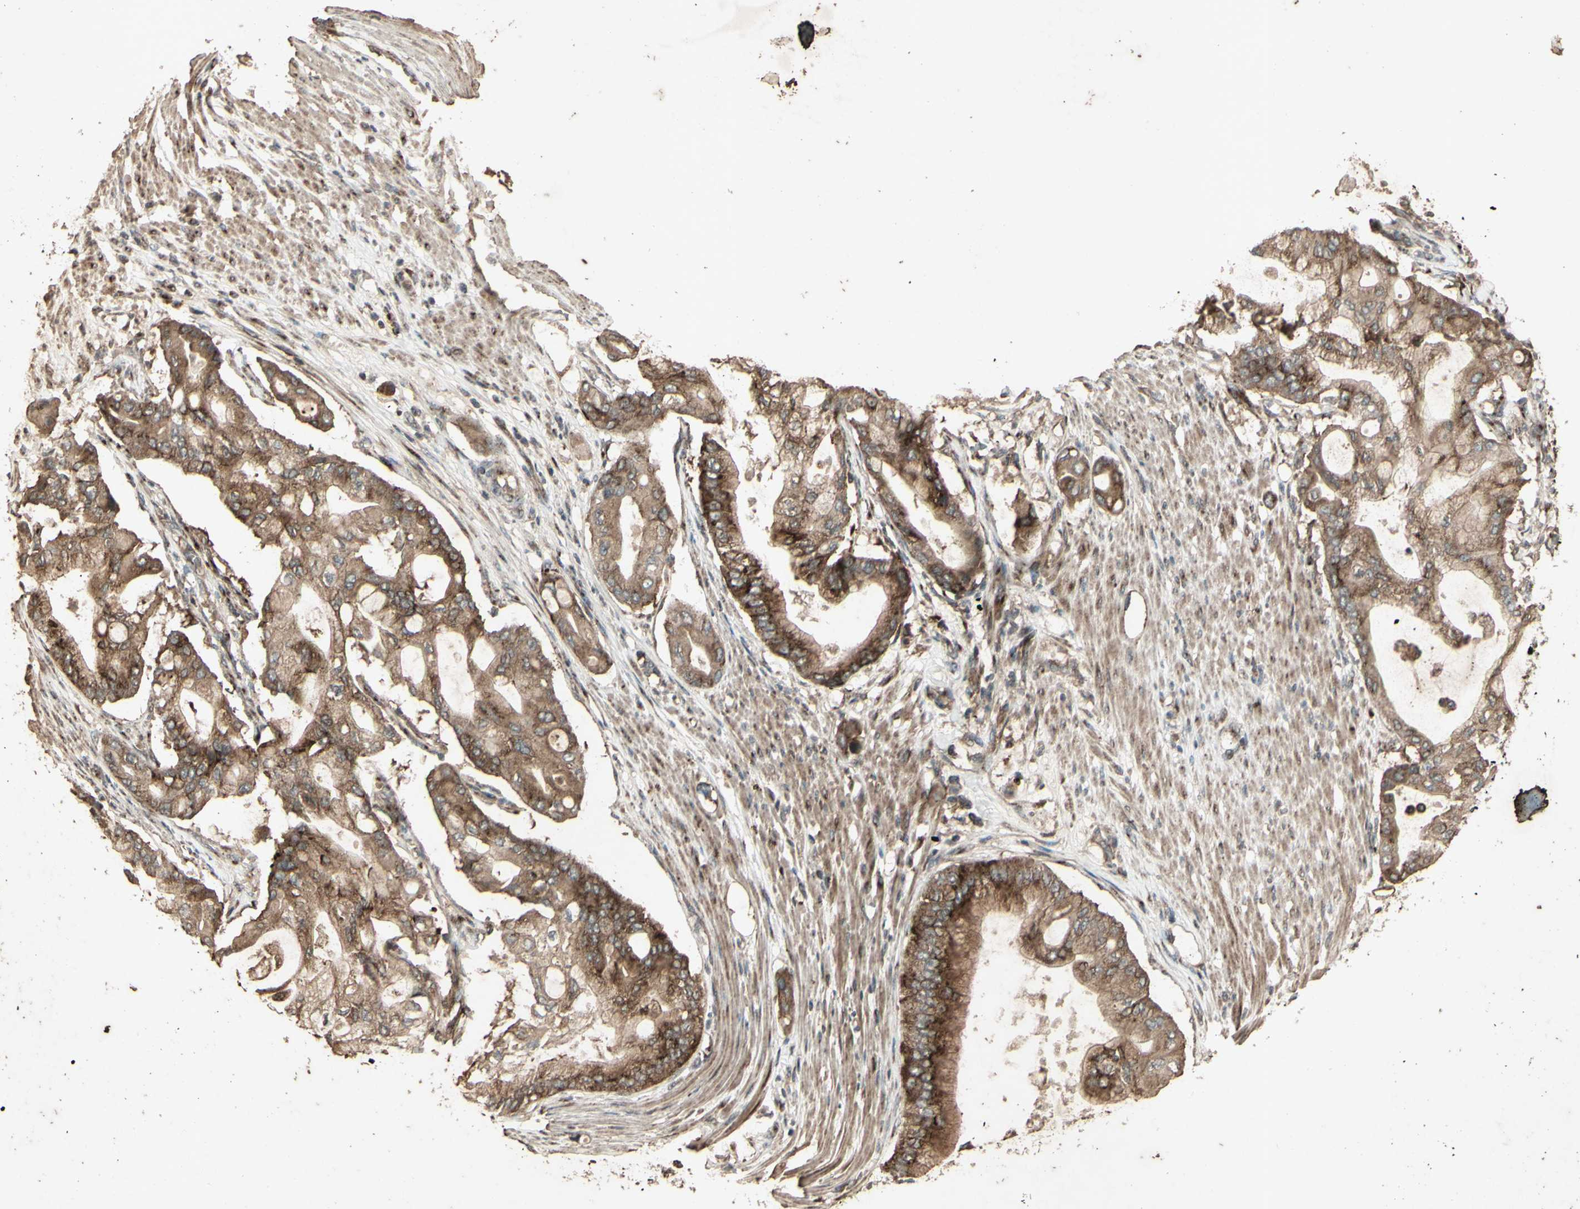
{"staining": {"intensity": "strong", "quantity": ">75%", "location": "cytoplasmic/membranous"}, "tissue": "pancreatic cancer", "cell_type": "Tumor cells", "image_type": "cancer", "snomed": [{"axis": "morphology", "description": "Adenocarcinoma, NOS"}, {"axis": "morphology", "description": "Adenocarcinoma, metastatic, NOS"}, {"axis": "topography", "description": "Lymph node"}, {"axis": "topography", "description": "Pancreas"}, {"axis": "topography", "description": "Duodenum"}], "caption": "Immunohistochemistry (IHC) micrograph of pancreatic adenocarcinoma stained for a protein (brown), which shows high levels of strong cytoplasmic/membranous expression in about >75% of tumor cells.", "gene": "AP1G1", "patient": {"sex": "female", "age": 64}}